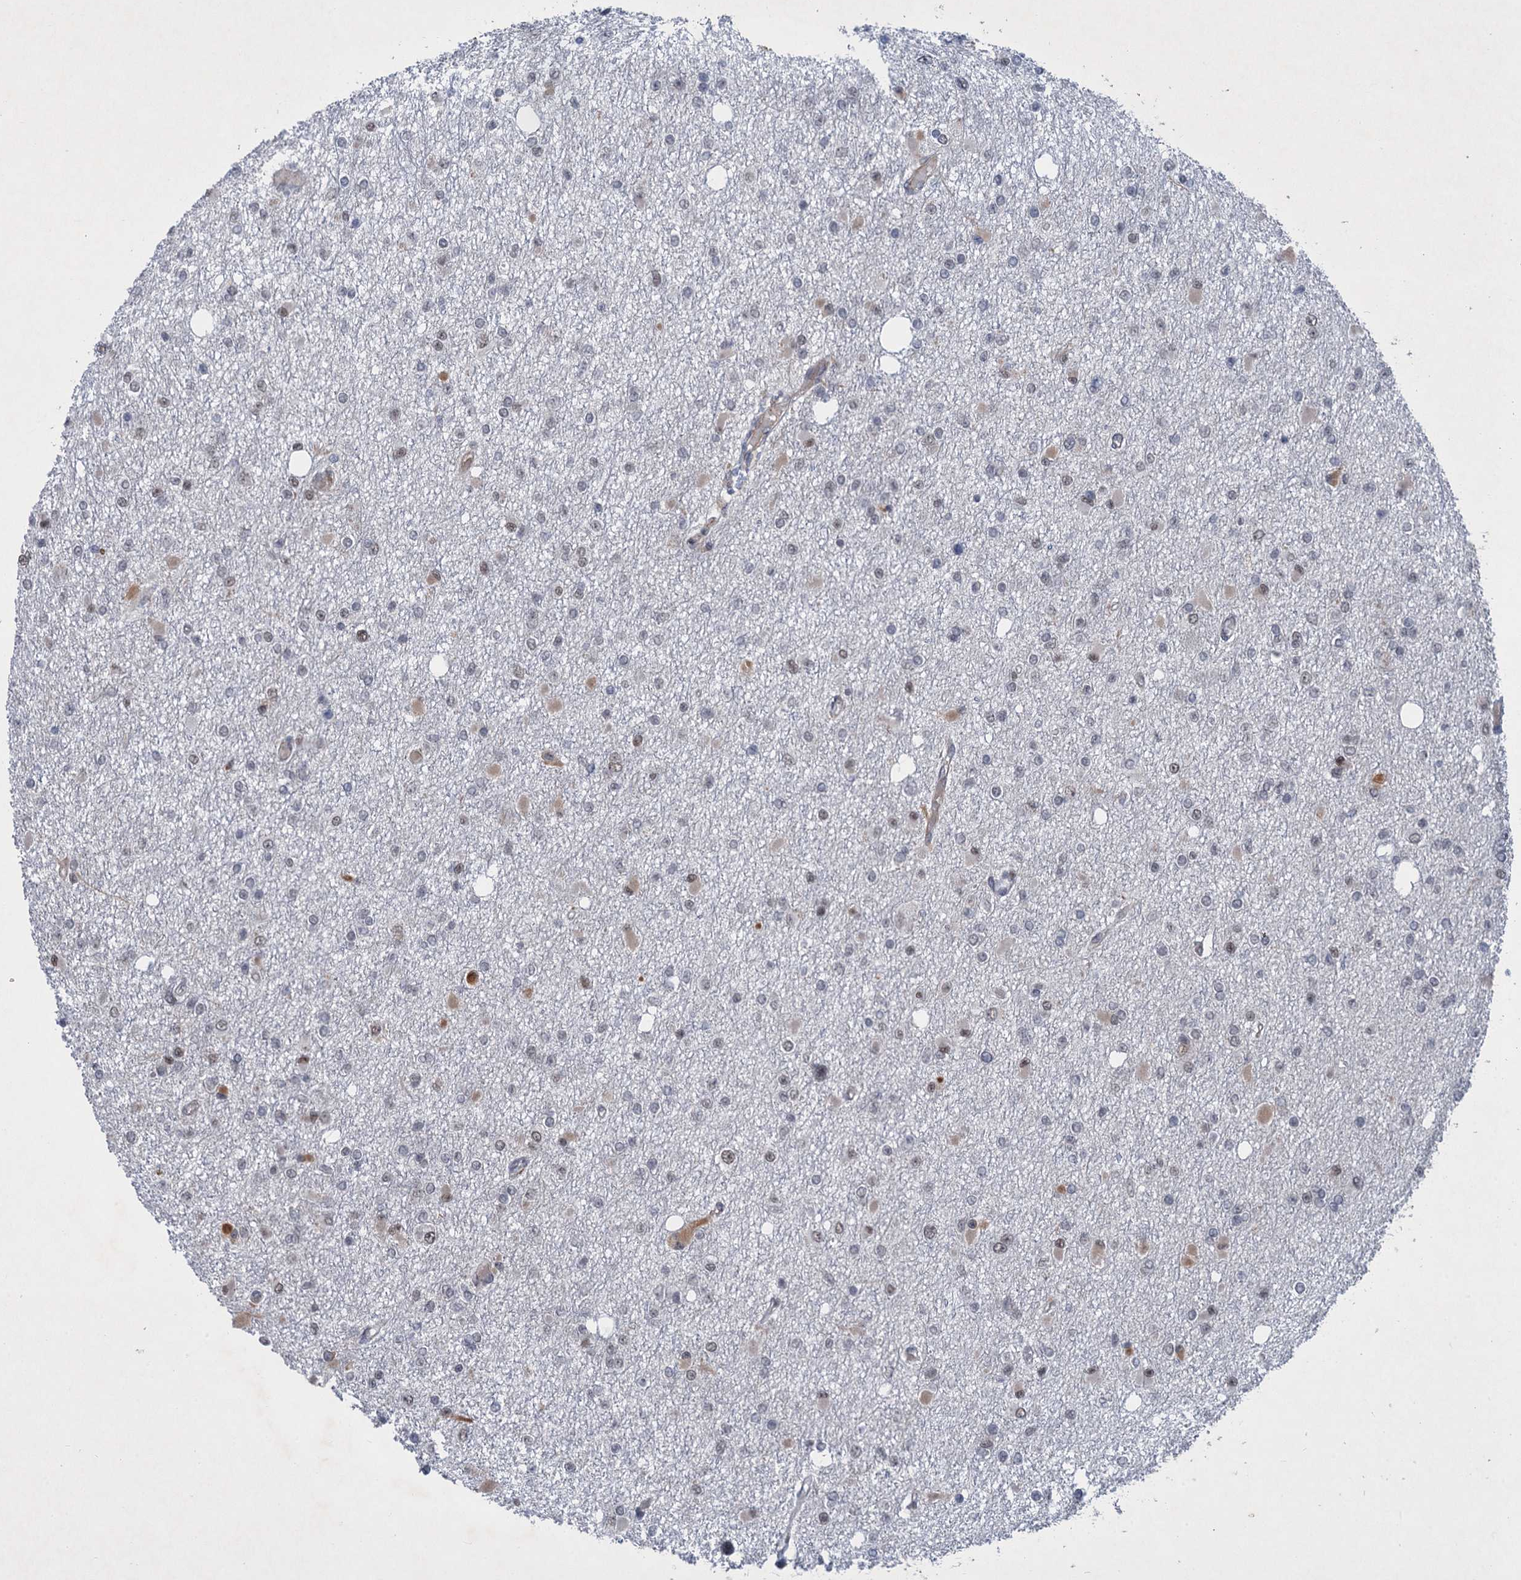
{"staining": {"intensity": "negative", "quantity": "none", "location": "none"}, "tissue": "glioma", "cell_type": "Tumor cells", "image_type": "cancer", "snomed": [{"axis": "morphology", "description": "Glioma, malignant, Low grade"}, {"axis": "topography", "description": "Brain"}], "caption": "This is an immunohistochemistry (IHC) image of human low-grade glioma (malignant). There is no staining in tumor cells.", "gene": "TTC31", "patient": {"sex": "female", "age": 22}}